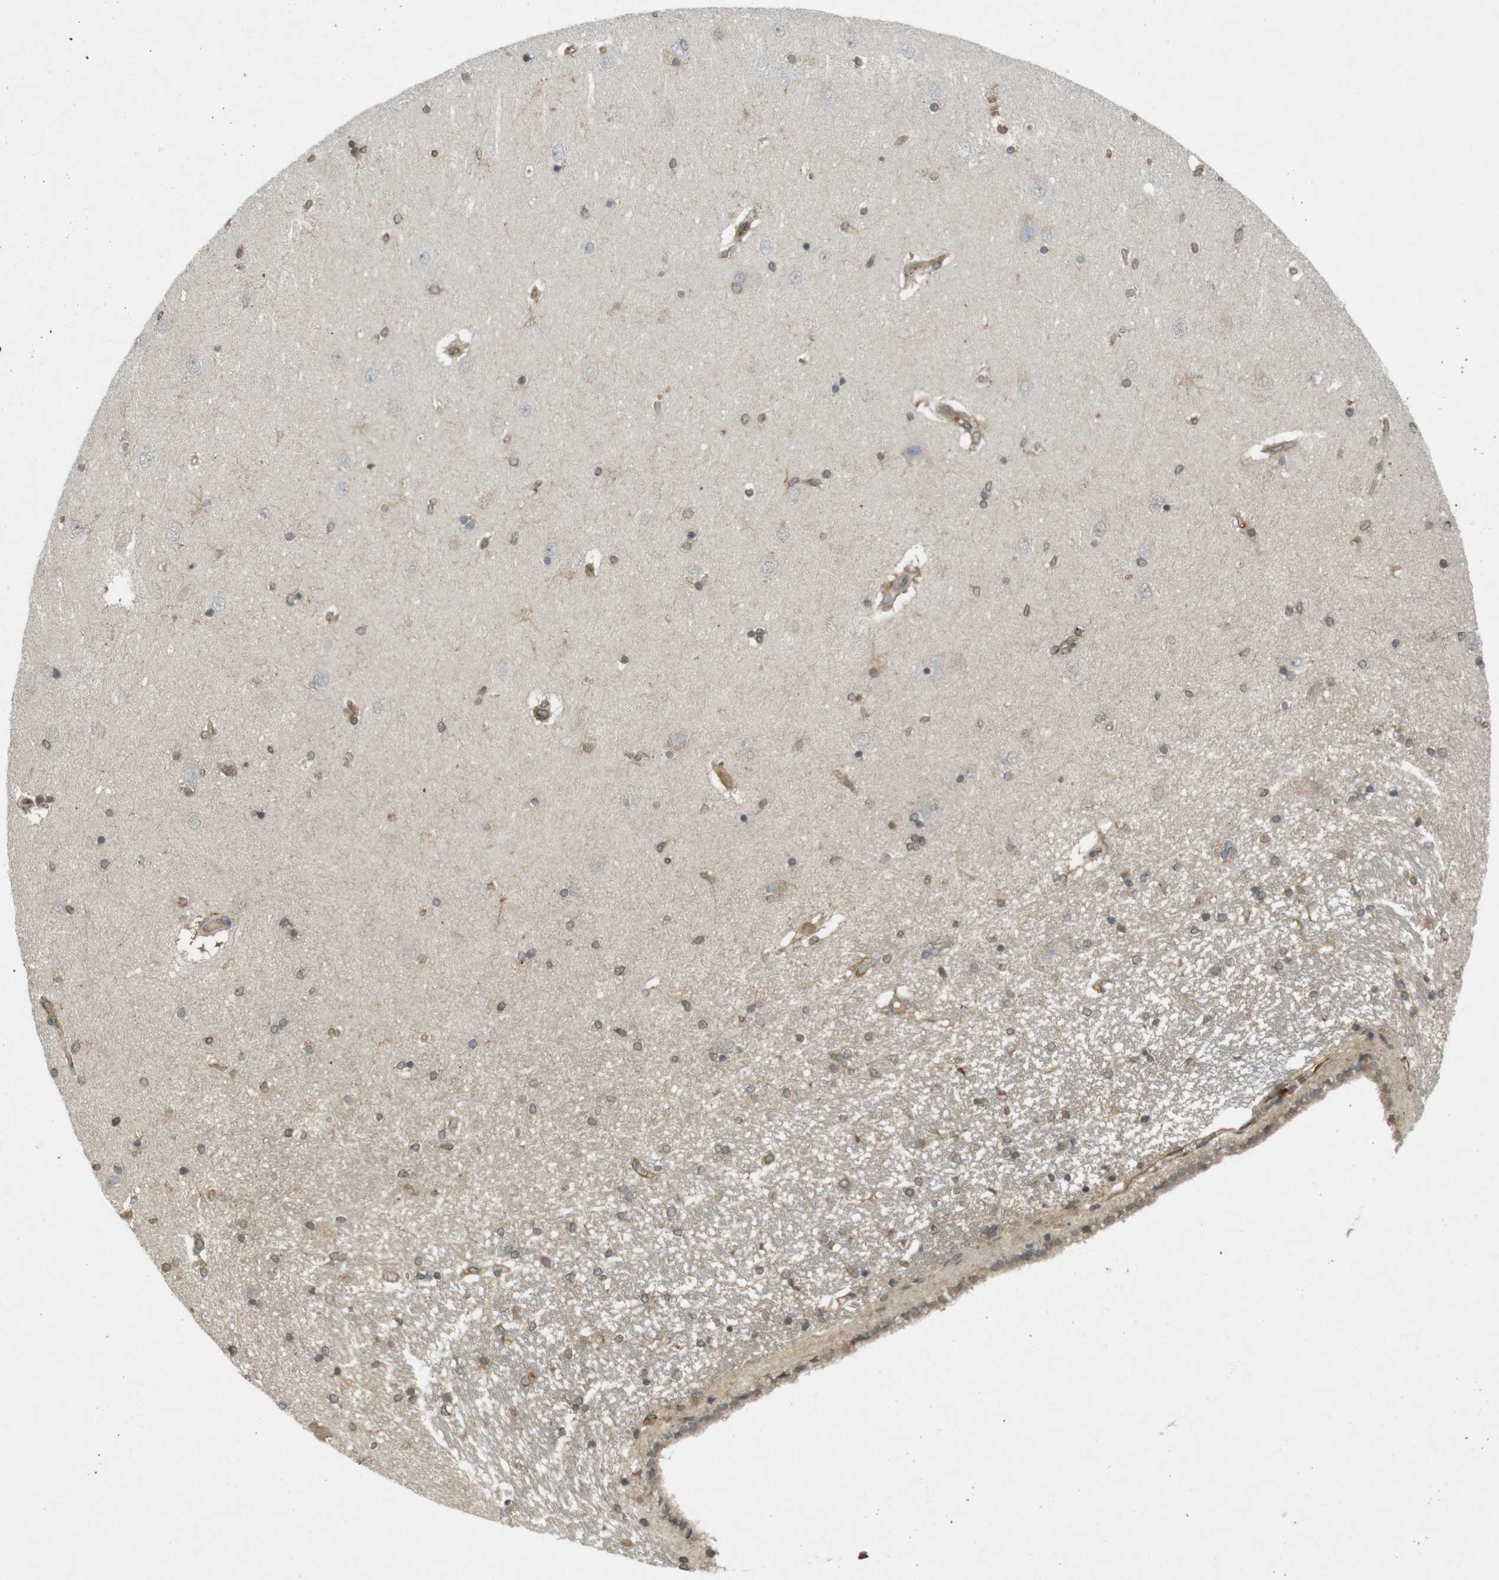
{"staining": {"intensity": "weak", "quantity": ">75%", "location": "cytoplasmic/membranous"}, "tissue": "hippocampus", "cell_type": "Glial cells", "image_type": "normal", "snomed": [{"axis": "morphology", "description": "Normal tissue, NOS"}, {"axis": "topography", "description": "Hippocampus"}], "caption": "The image displays staining of normal hippocampus, revealing weak cytoplasmic/membranous protein positivity (brown color) within glial cells.", "gene": "KIF5B", "patient": {"sex": "female", "age": 54}}